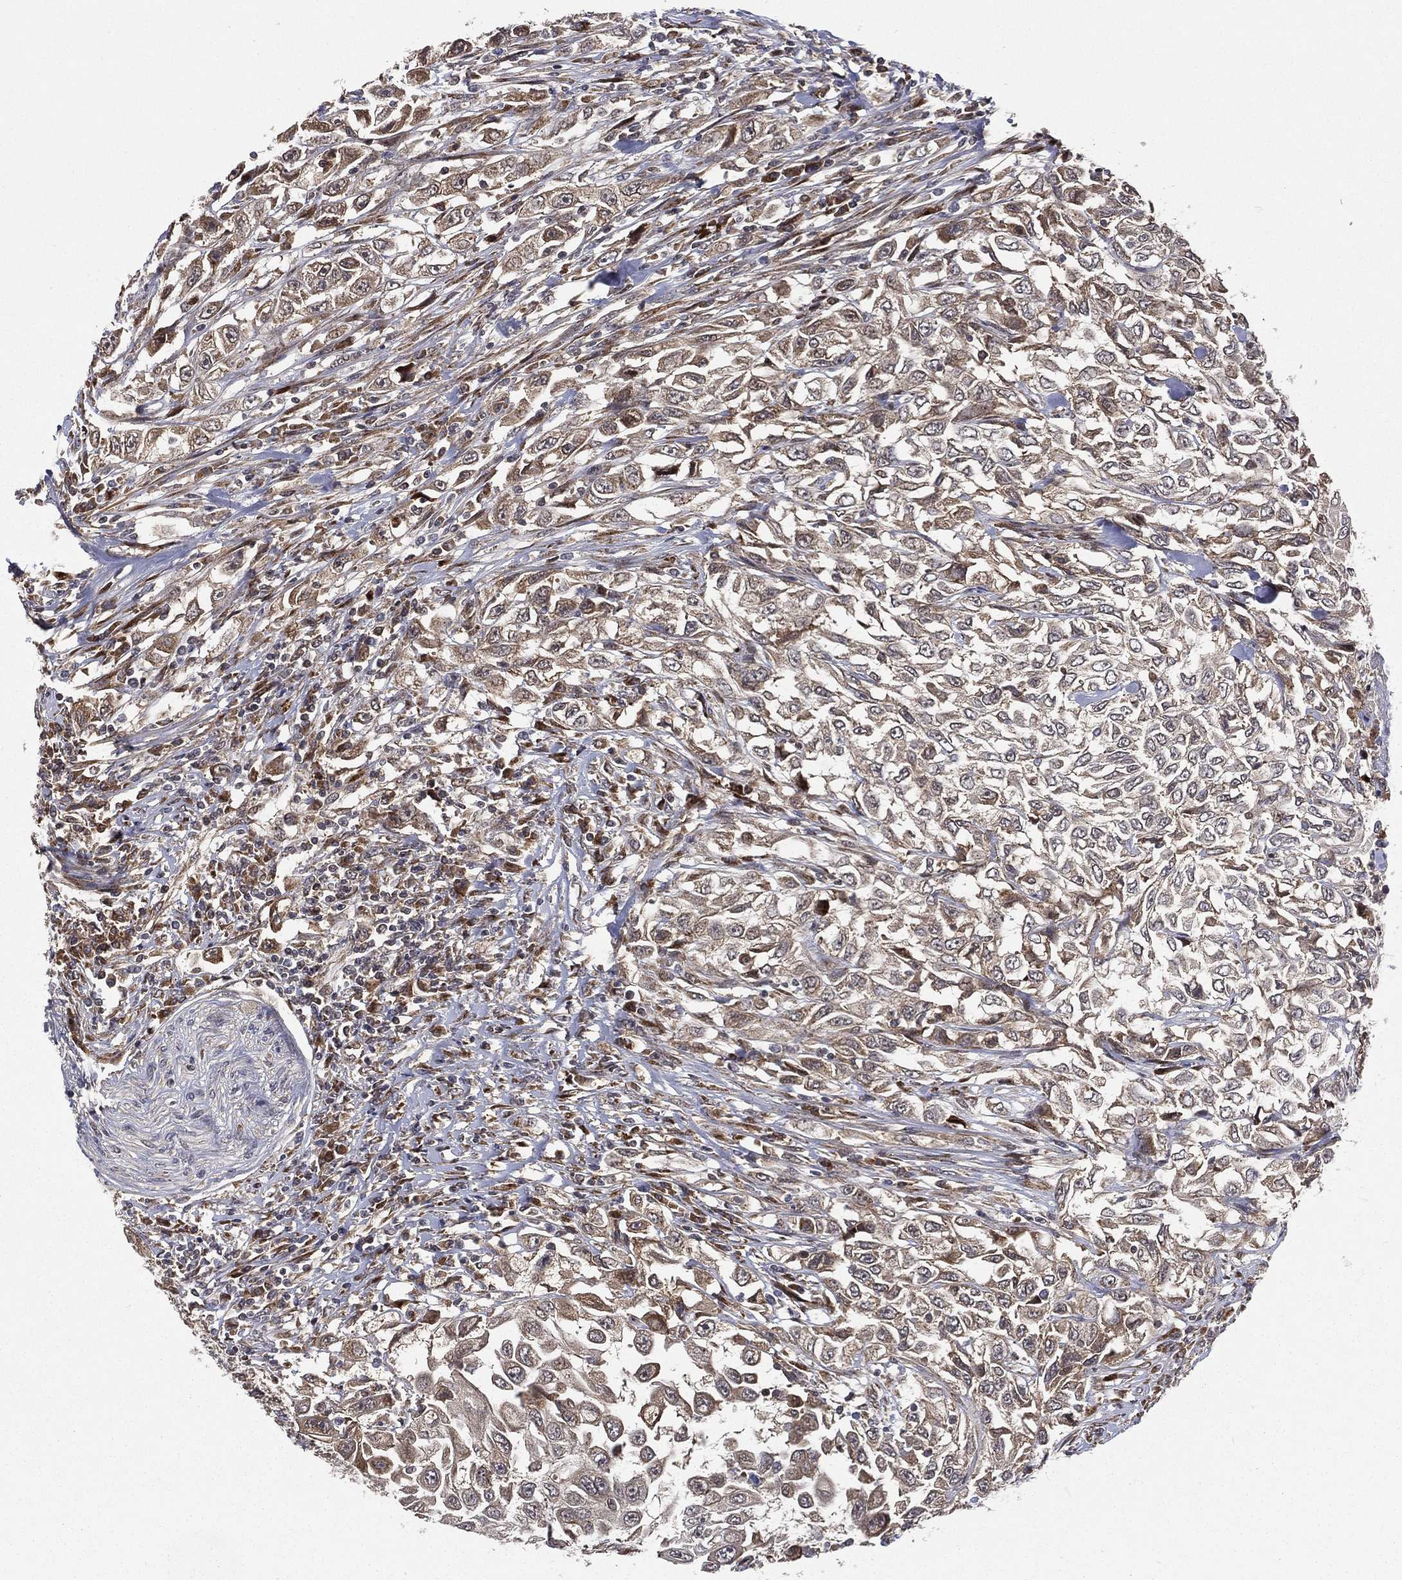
{"staining": {"intensity": "moderate", "quantity": "<25%", "location": "cytoplasmic/membranous"}, "tissue": "urothelial cancer", "cell_type": "Tumor cells", "image_type": "cancer", "snomed": [{"axis": "morphology", "description": "Urothelial carcinoma, High grade"}, {"axis": "topography", "description": "Urinary bladder"}], "caption": "IHC histopathology image of human urothelial cancer stained for a protein (brown), which reveals low levels of moderate cytoplasmic/membranous positivity in about <25% of tumor cells.", "gene": "RAB11FIP4", "patient": {"sex": "female", "age": 56}}